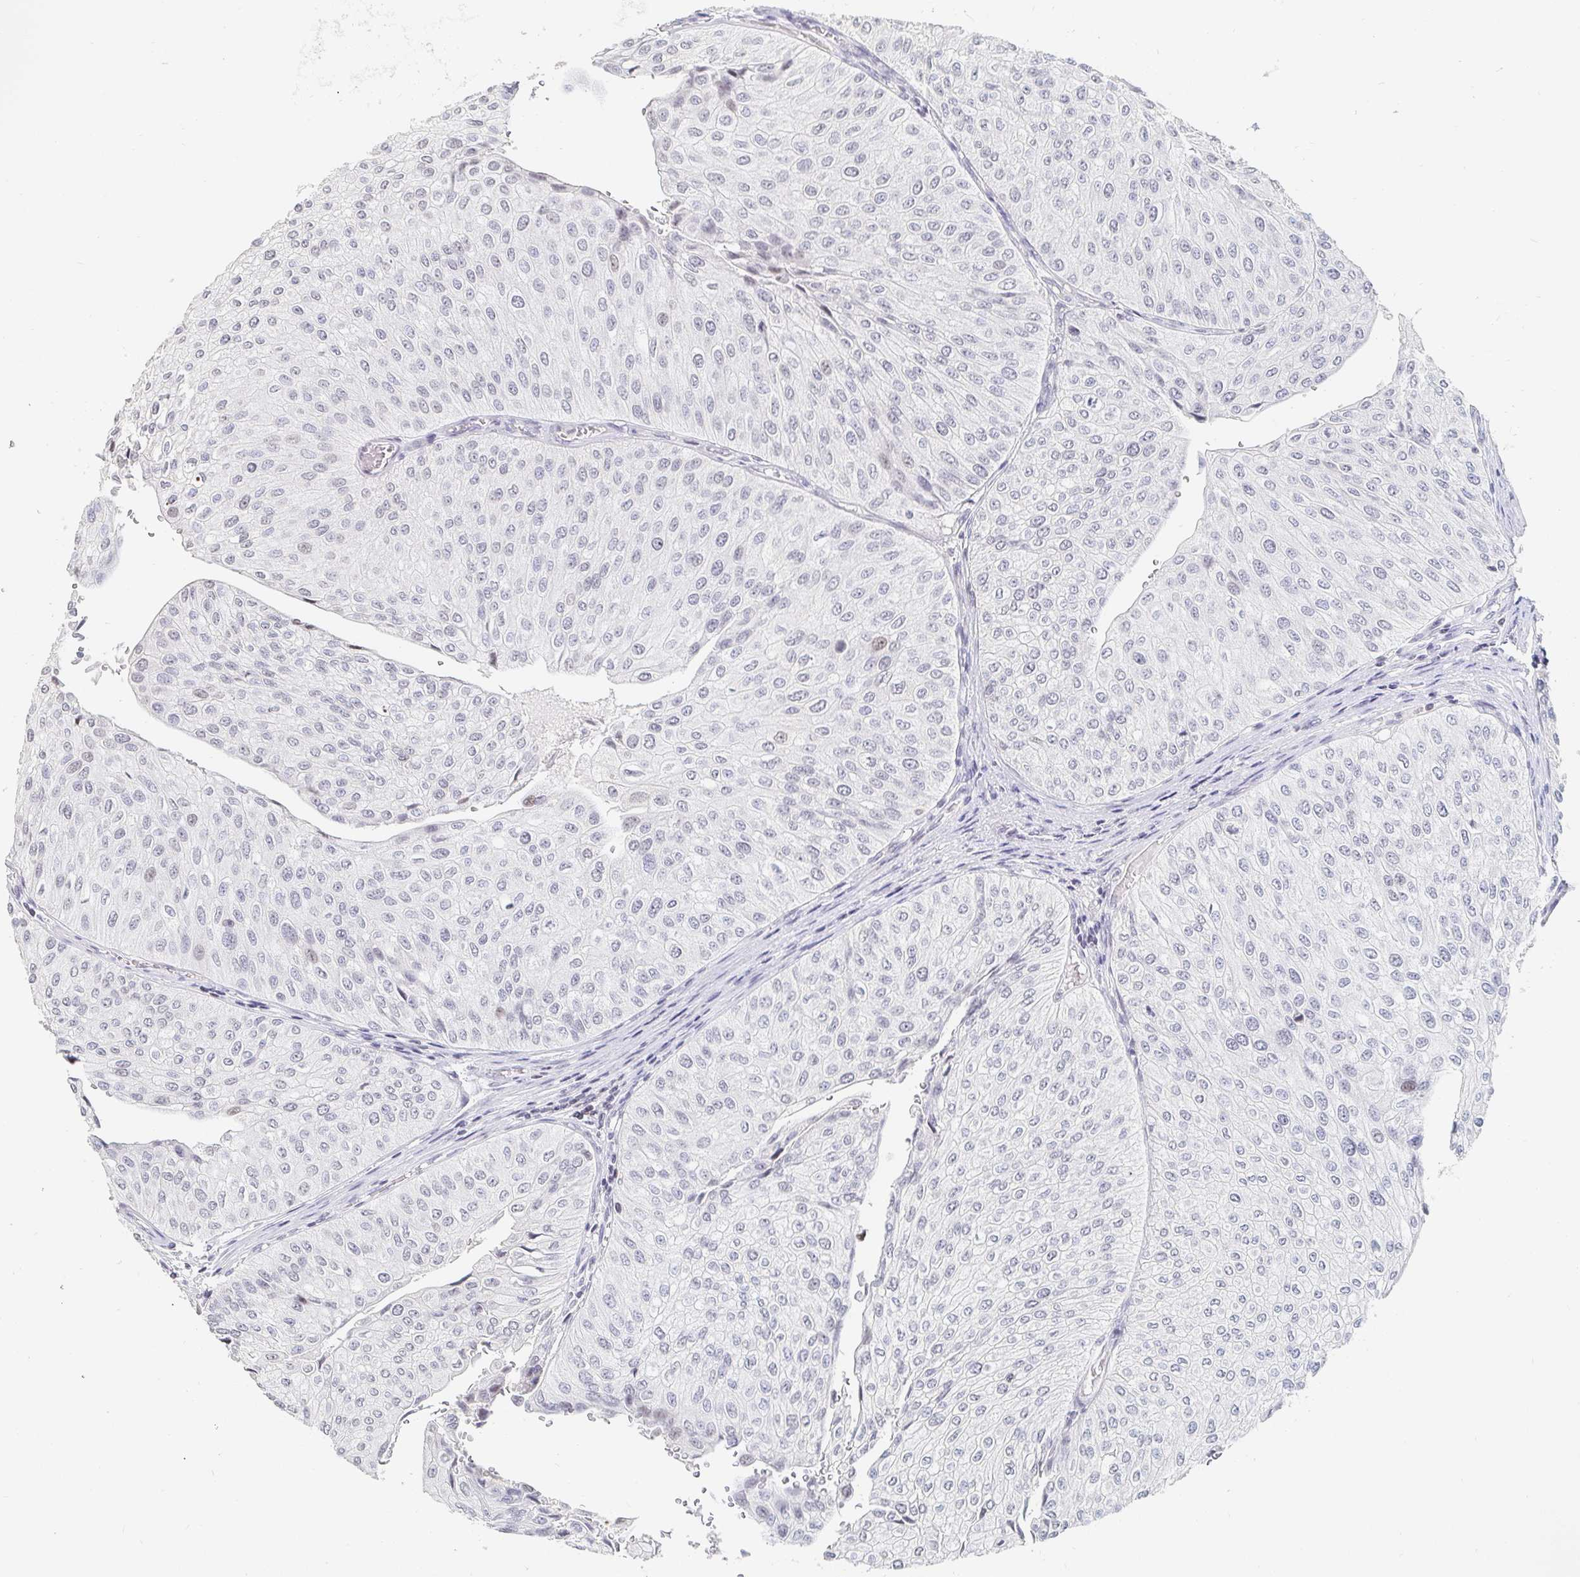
{"staining": {"intensity": "negative", "quantity": "none", "location": "none"}, "tissue": "urothelial cancer", "cell_type": "Tumor cells", "image_type": "cancer", "snomed": [{"axis": "morphology", "description": "Urothelial carcinoma, NOS"}, {"axis": "topography", "description": "Urinary bladder"}], "caption": "This is an IHC photomicrograph of urothelial cancer. There is no positivity in tumor cells.", "gene": "NME9", "patient": {"sex": "male", "age": 67}}